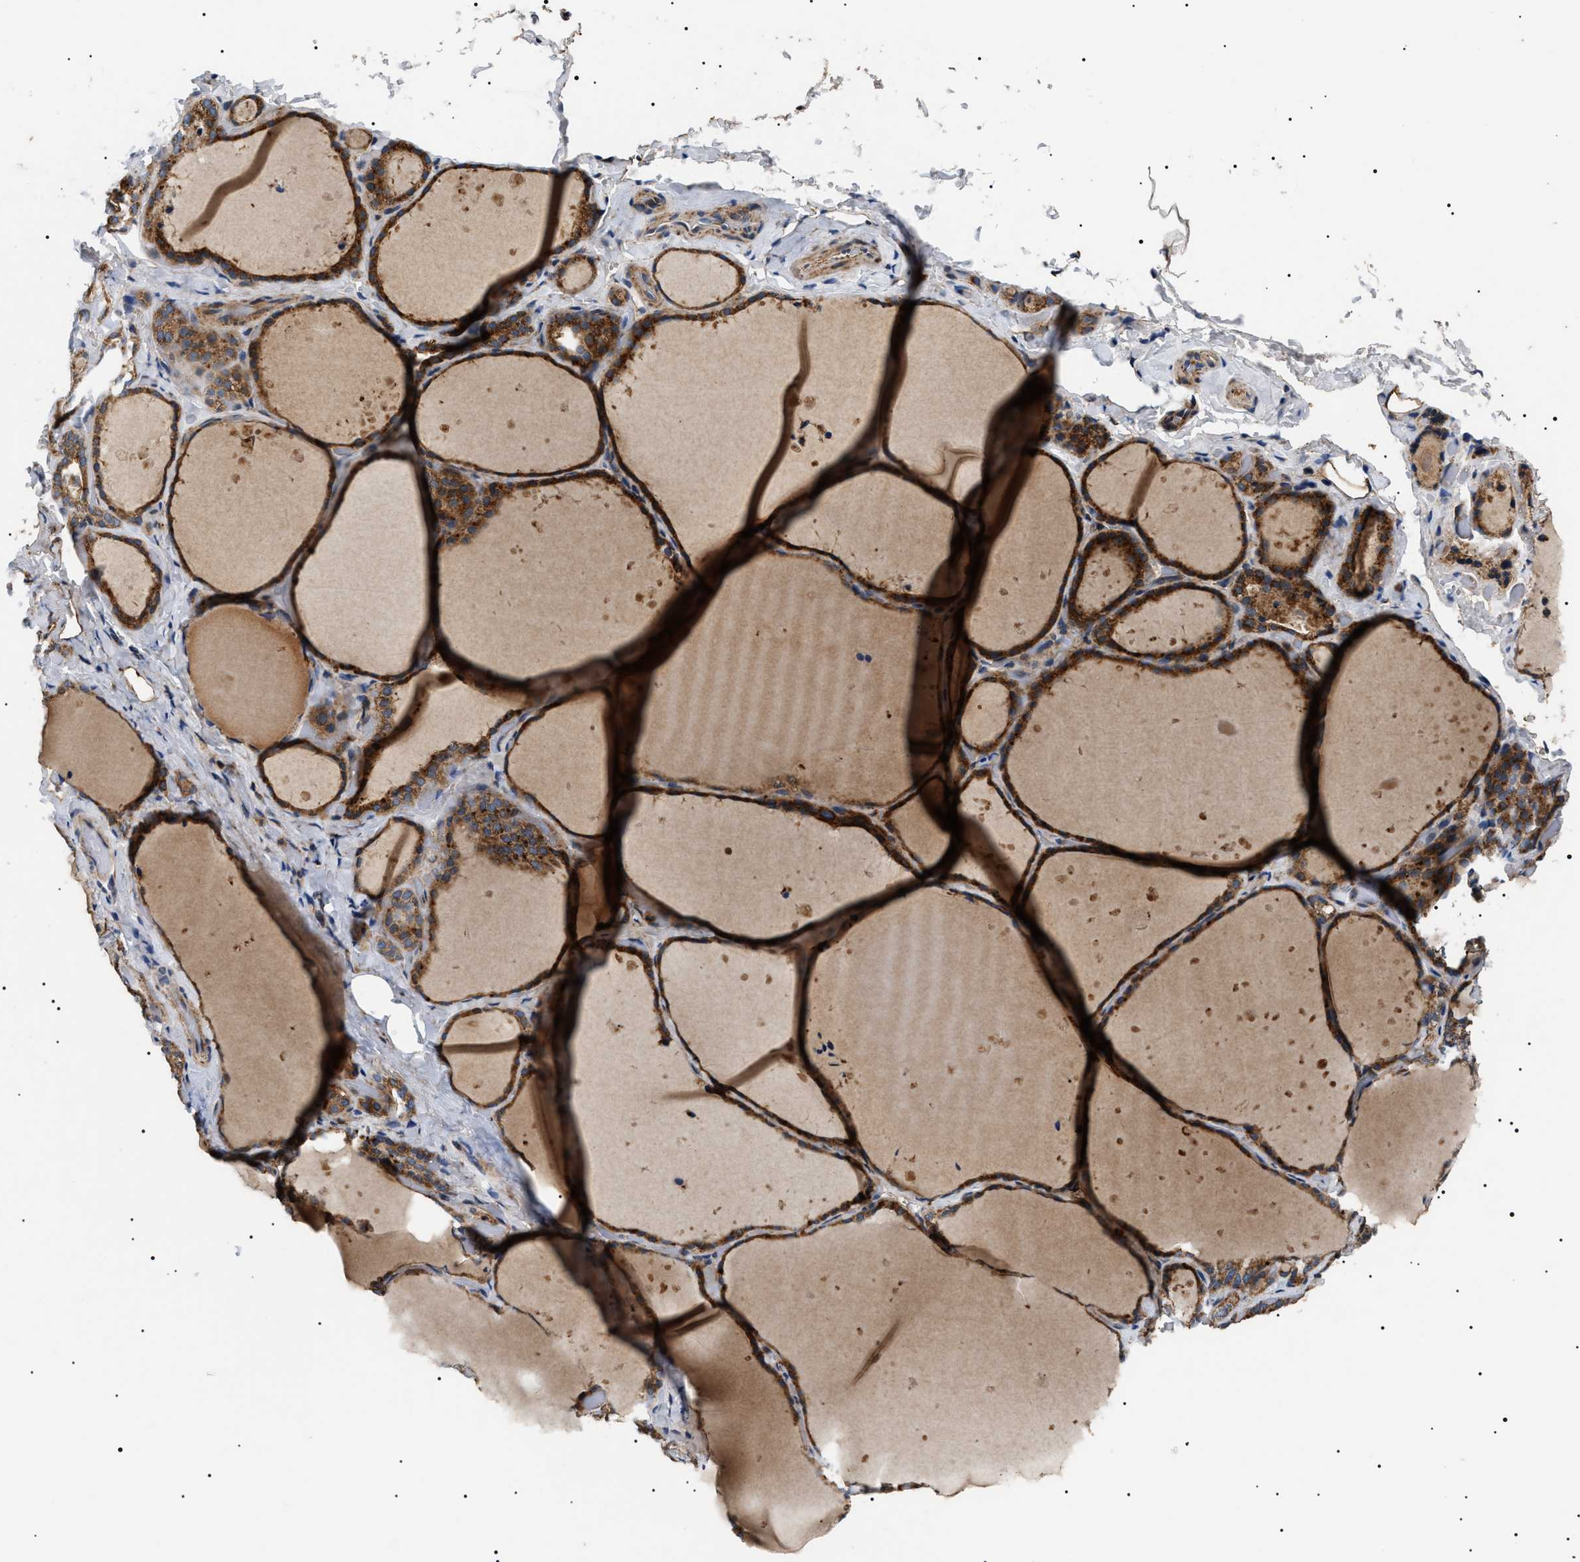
{"staining": {"intensity": "strong", "quantity": ">75%", "location": "cytoplasmic/membranous"}, "tissue": "thyroid gland", "cell_type": "Glandular cells", "image_type": "normal", "snomed": [{"axis": "morphology", "description": "Normal tissue, NOS"}, {"axis": "topography", "description": "Thyroid gland"}], "caption": "Thyroid gland stained with immunohistochemistry shows strong cytoplasmic/membranous staining in approximately >75% of glandular cells.", "gene": "OXSM", "patient": {"sex": "female", "age": 44}}